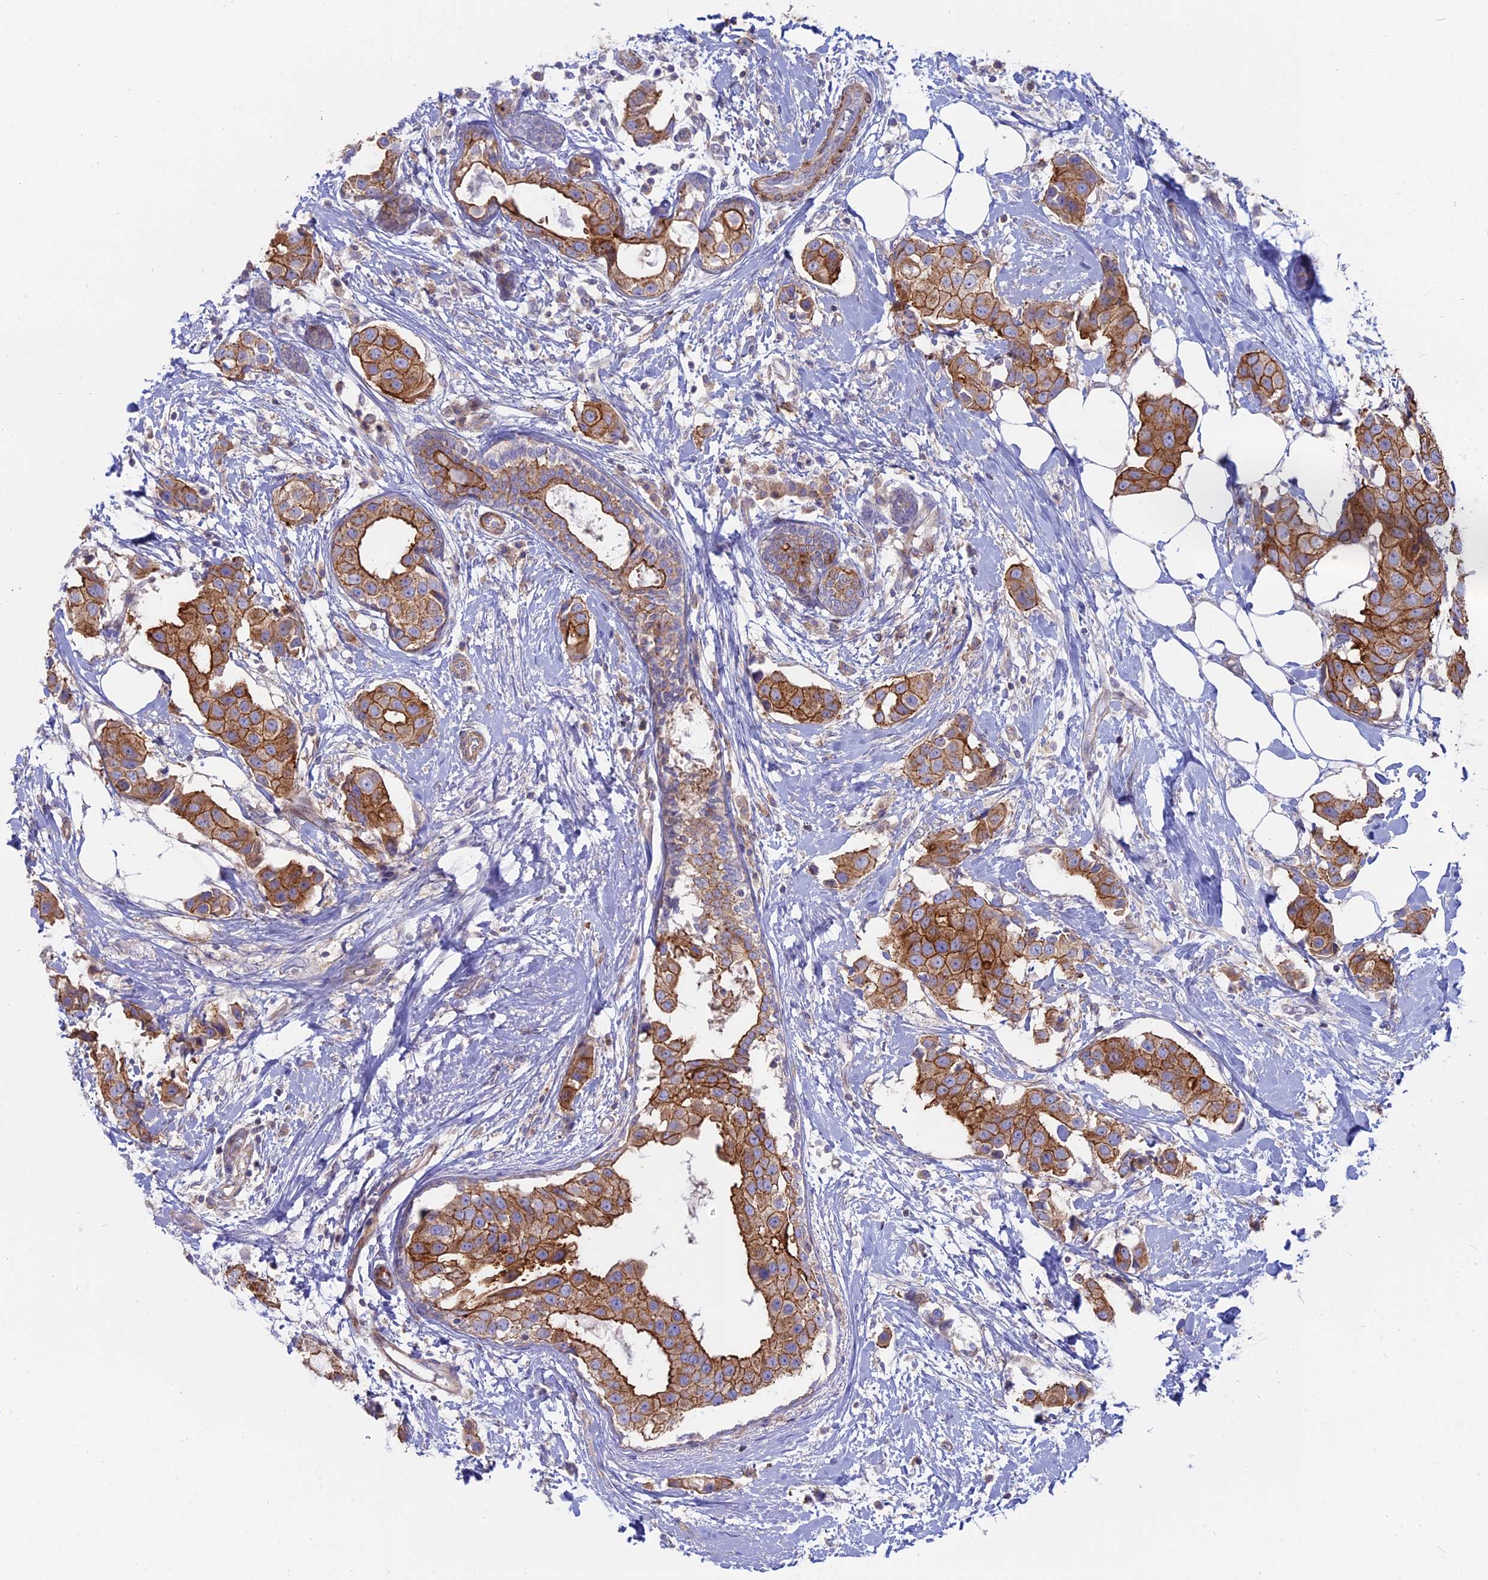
{"staining": {"intensity": "strong", "quantity": ">75%", "location": "cytoplasmic/membranous"}, "tissue": "breast cancer", "cell_type": "Tumor cells", "image_type": "cancer", "snomed": [{"axis": "morphology", "description": "Normal tissue, NOS"}, {"axis": "morphology", "description": "Duct carcinoma"}, {"axis": "topography", "description": "Breast"}], "caption": "The histopathology image displays a brown stain indicating the presence of a protein in the cytoplasmic/membranous of tumor cells in invasive ductal carcinoma (breast). (DAB IHC with brightfield microscopy, high magnification).", "gene": "MYO5B", "patient": {"sex": "female", "age": 39}}